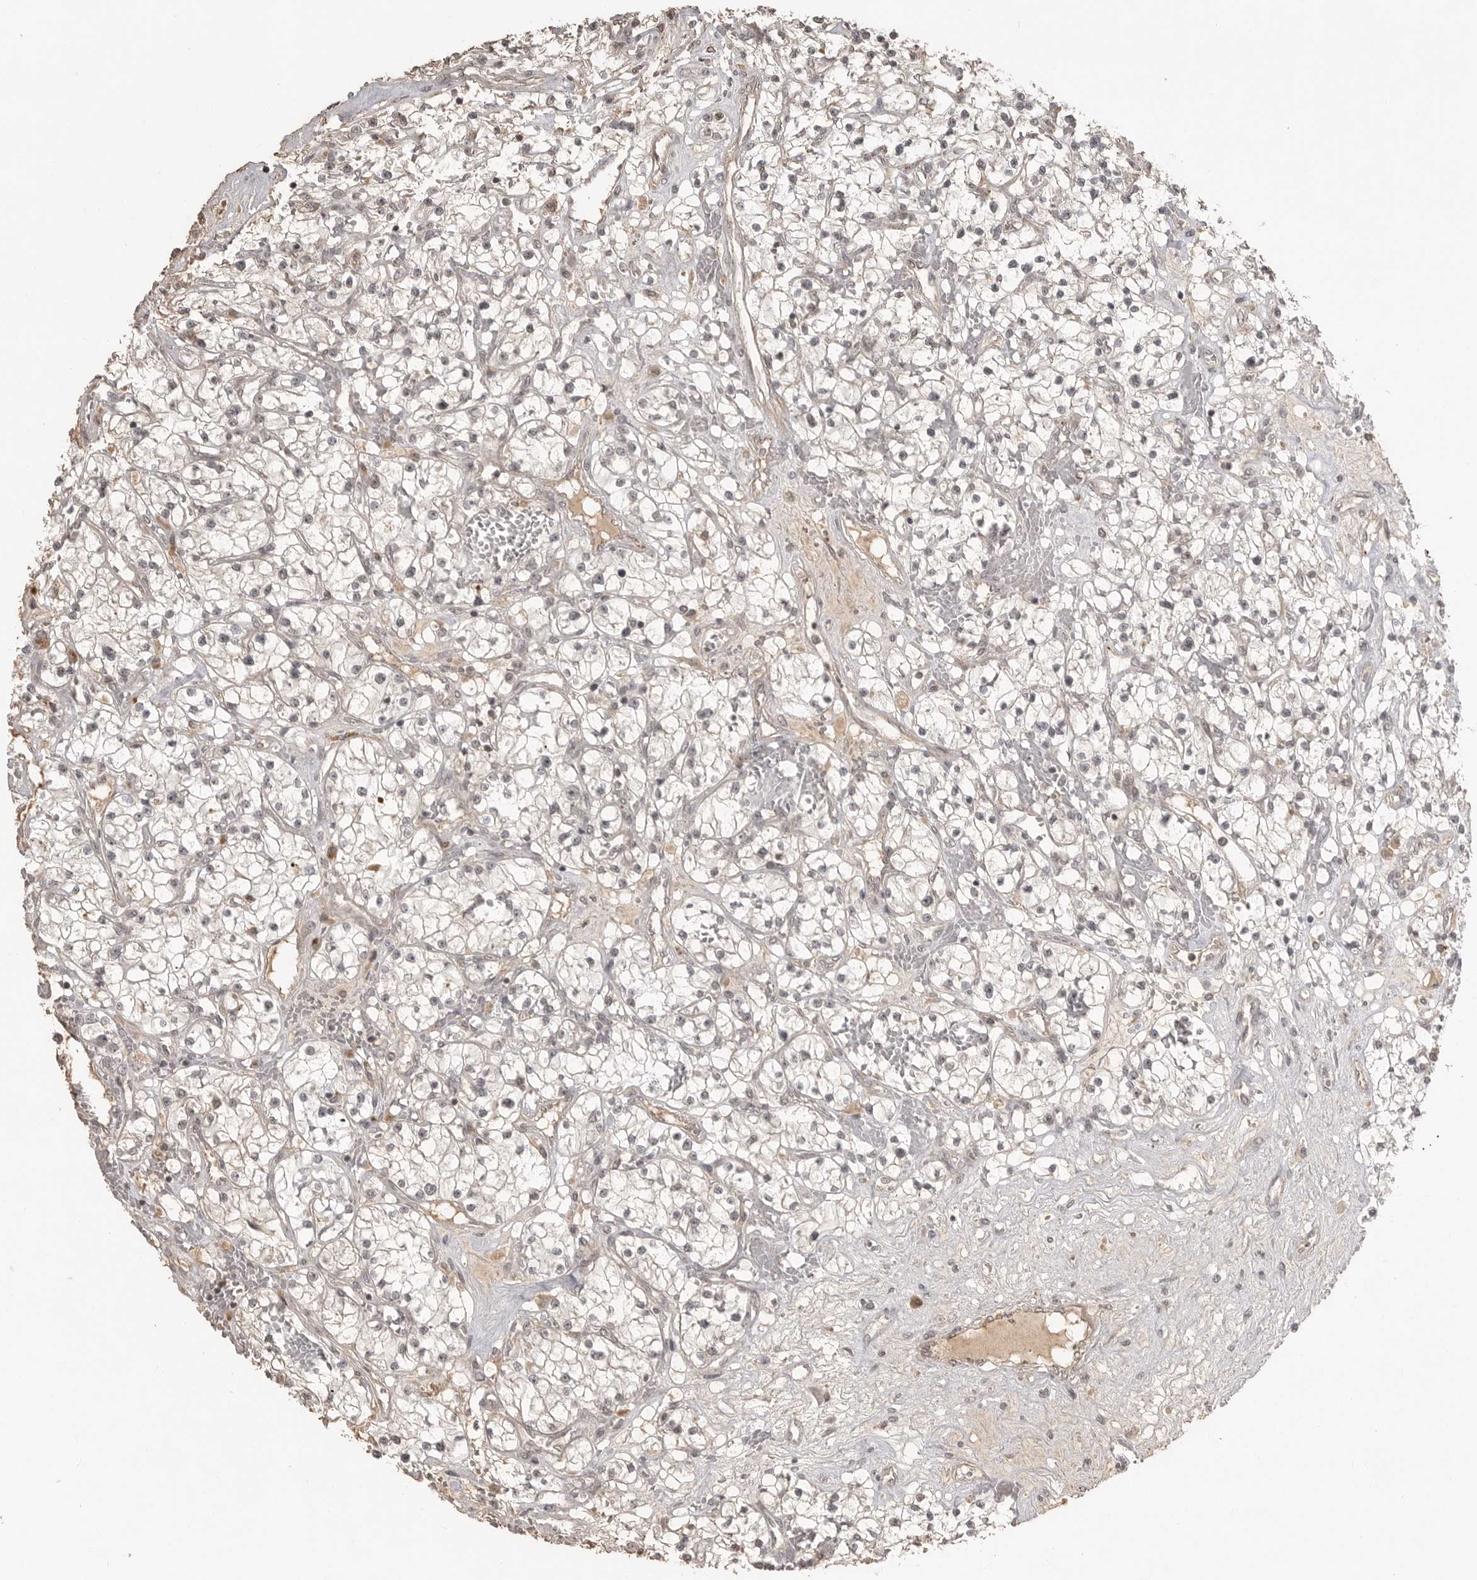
{"staining": {"intensity": "negative", "quantity": "none", "location": "none"}, "tissue": "renal cancer", "cell_type": "Tumor cells", "image_type": "cancer", "snomed": [{"axis": "morphology", "description": "Normal tissue, NOS"}, {"axis": "morphology", "description": "Adenocarcinoma, NOS"}, {"axis": "topography", "description": "Kidney"}], "caption": "Immunohistochemistry (IHC) micrograph of neoplastic tissue: human renal cancer stained with DAB demonstrates no significant protein staining in tumor cells.", "gene": "SMG8", "patient": {"sex": "male", "age": 68}}